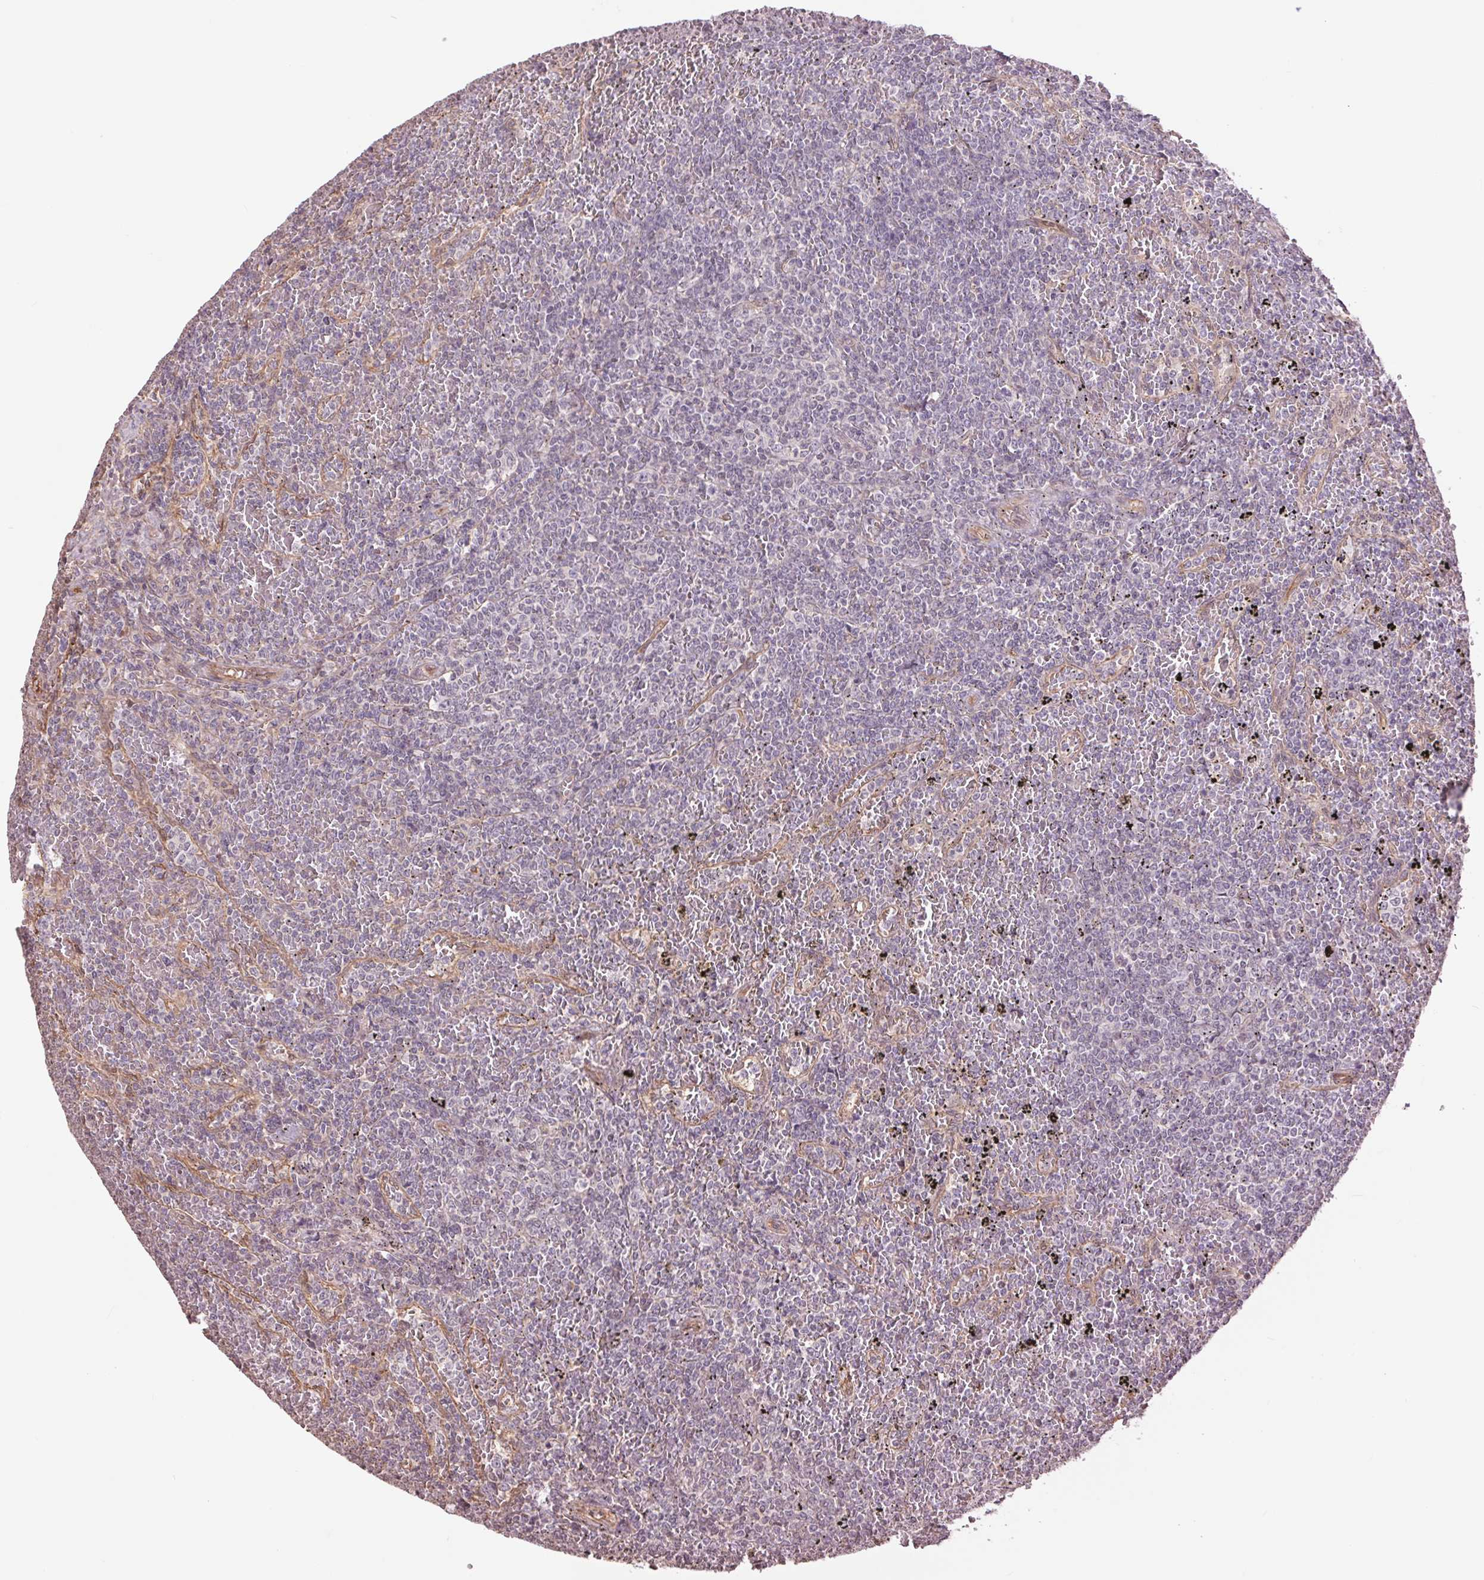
{"staining": {"intensity": "negative", "quantity": "none", "location": "none"}, "tissue": "lymphoma", "cell_type": "Tumor cells", "image_type": "cancer", "snomed": [{"axis": "morphology", "description": "Malignant lymphoma, non-Hodgkin's type, Low grade"}, {"axis": "topography", "description": "Spleen"}], "caption": "Histopathology image shows no significant protein positivity in tumor cells of low-grade malignant lymphoma, non-Hodgkin's type. The staining is performed using DAB brown chromogen with nuclei counter-stained in using hematoxylin.", "gene": "PALM", "patient": {"sex": "female", "age": 77}}